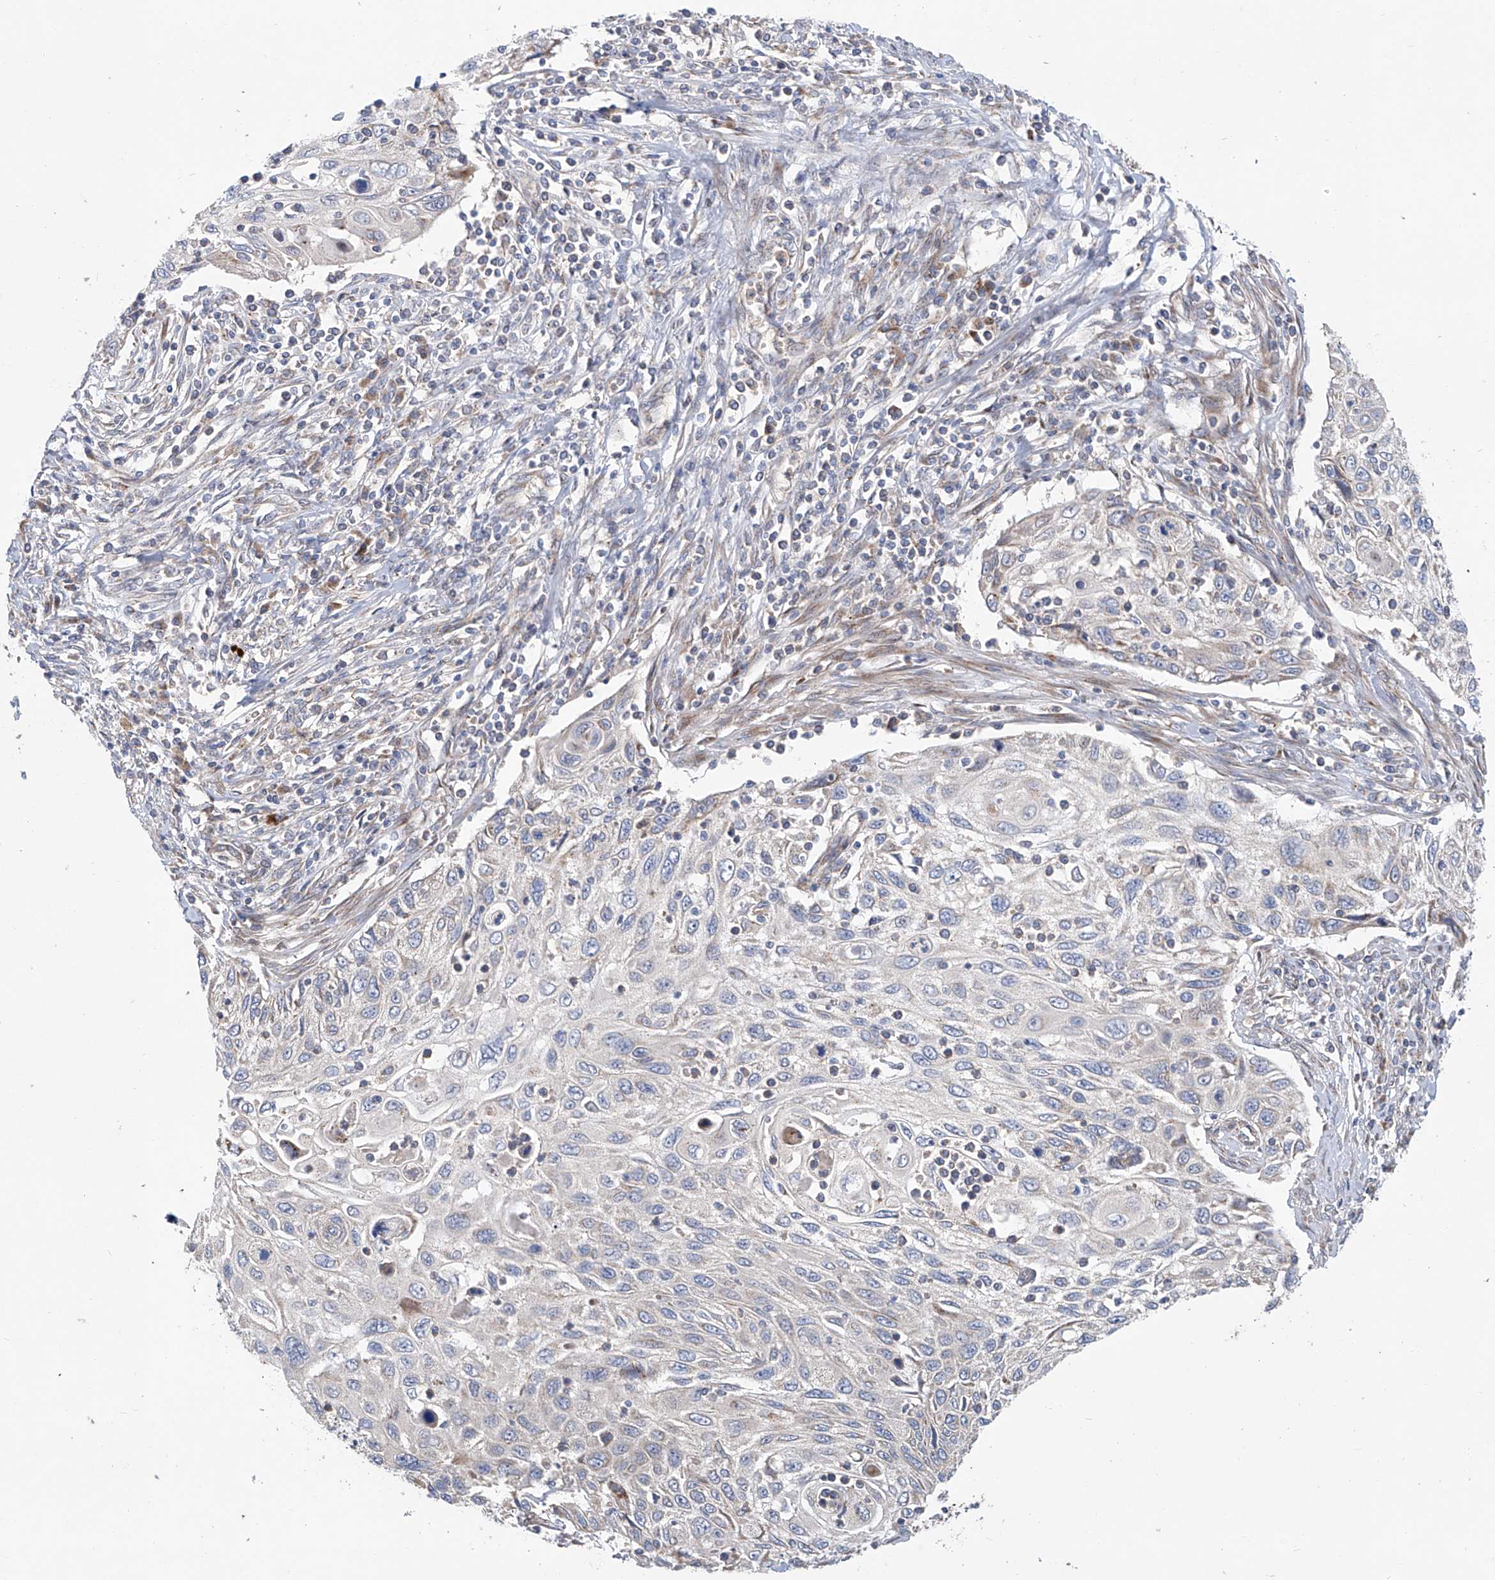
{"staining": {"intensity": "negative", "quantity": "none", "location": "none"}, "tissue": "cervical cancer", "cell_type": "Tumor cells", "image_type": "cancer", "snomed": [{"axis": "morphology", "description": "Squamous cell carcinoma, NOS"}, {"axis": "topography", "description": "Cervix"}], "caption": "The photomicrograph exhibits no significant expression in tumor cells of cervical cancer (squamous cell carcinoma).", "gene": "KLC4", "patient": {"sex": "female", "age": 70}}